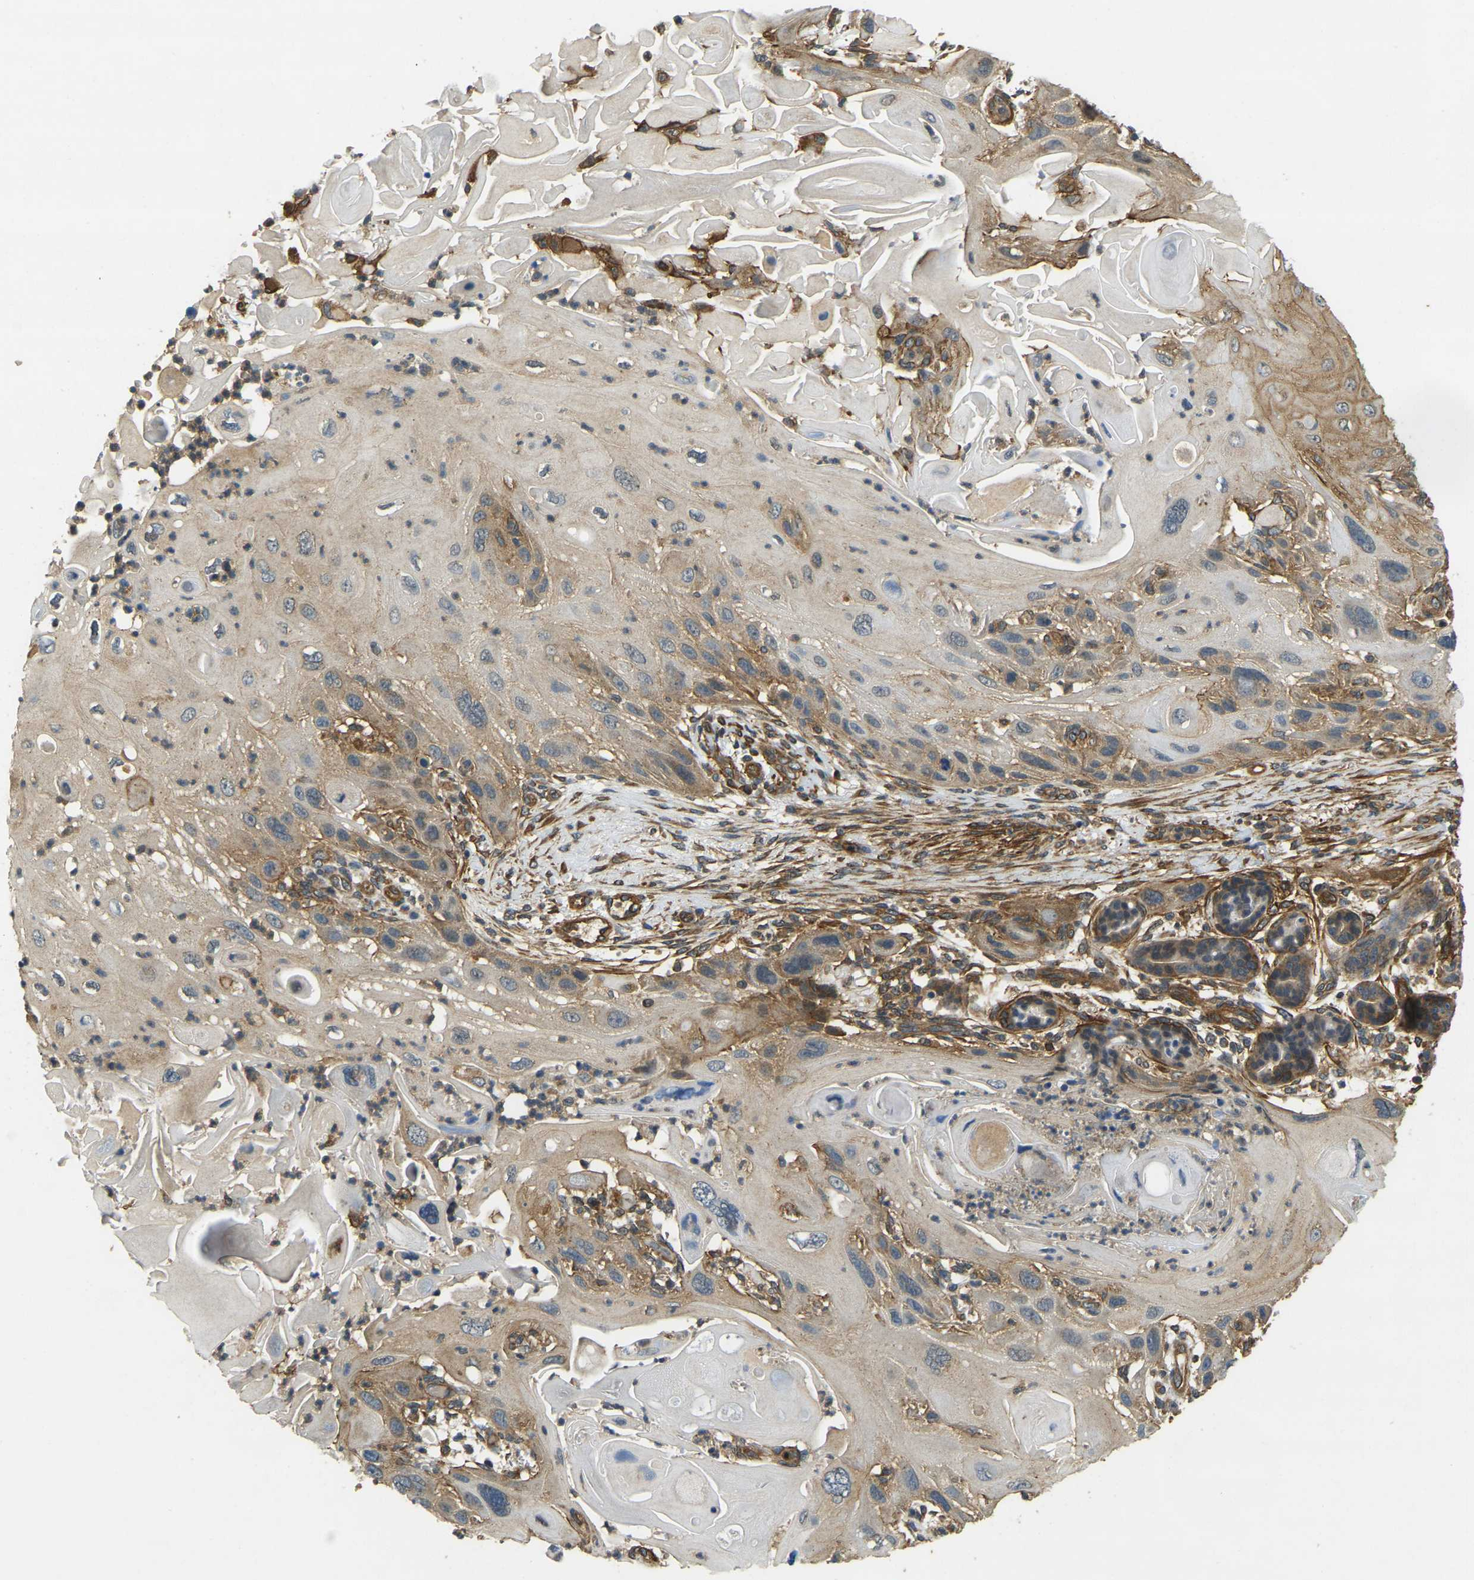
{"staining": {"intensity": "weak", "quantity": "25%-75%", "location": "cytoplasmic/membranous"}, "tissue": "skin cancer", "cell_type": "Tumor cells", "image_type": "cancer", "snomed": [{"axis": "morphology", "description": "Squamous cell carcinoma, NOS"}, {"axis": "topography", "description": "Skin"}], "caption": "Squamous cell carcinoma (skin) was stained to show a protein in brown. There is low levels of weak cytoplasmic/membranous positivity in approximately 25%-75% of tumor cells.", "gene": "ERGIC1", "patient": {"sex": "female", "age": 77}}